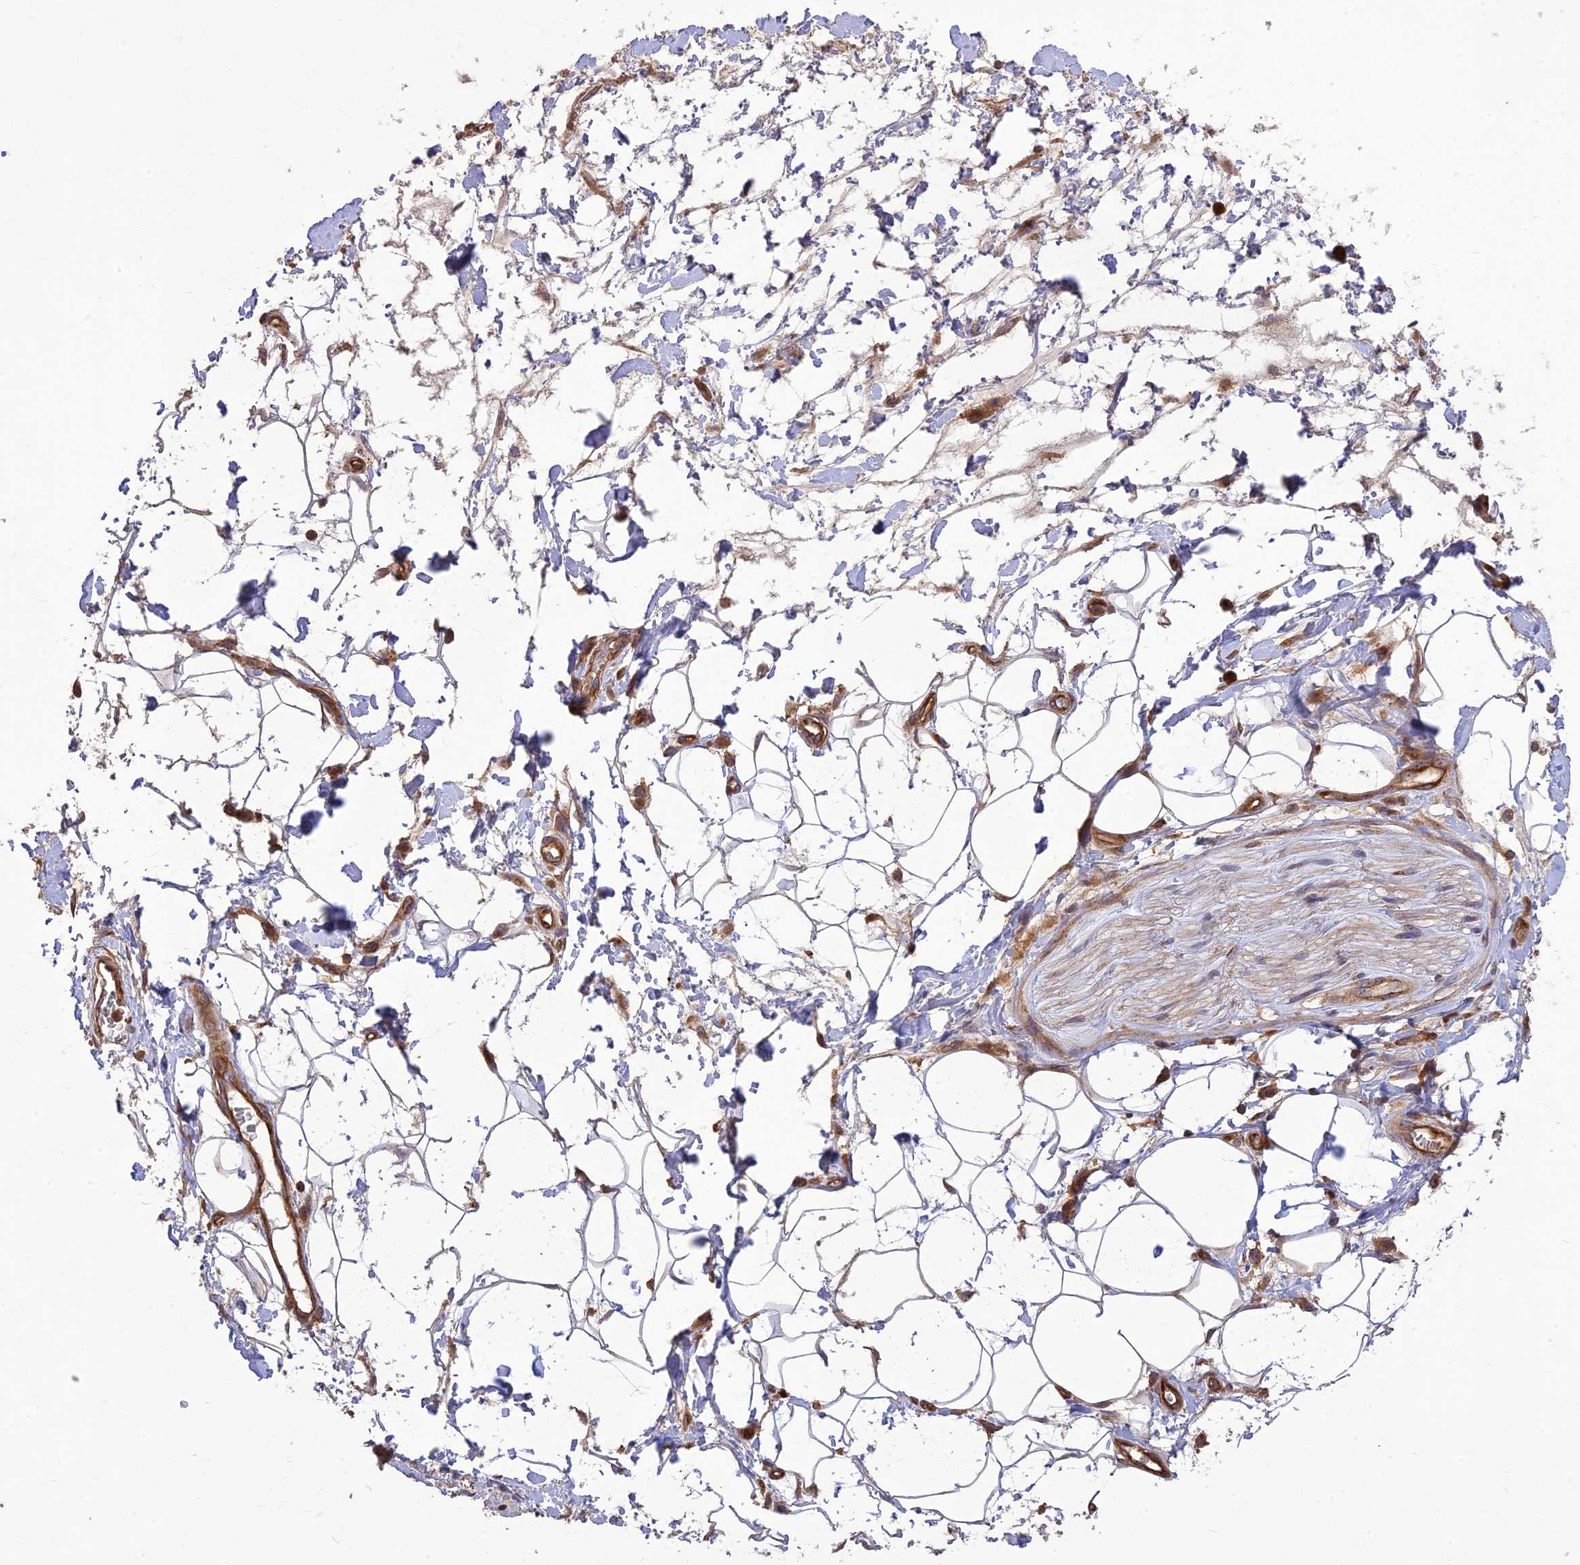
{"staining": {"intensity": "weak", "quantity": "25%-75%", "location": "cytoplasmic/membranous"}, "tissue": "adipose tissue", "cell_type": "Adipocytes", "image_type": "normal", "snomed": [{"axis": "morphology", "description": "Normal tissue, NOS"}, {"axis": "morphology", "description": "Adenocarcinoma, NOS"}, {"axis": "topography", "description": "Rectum"}, {"axis": "topography", "description": "Vagina"}, {"axis": "topography", "description": "Peripheral nerve tissue"}], "caption": "IHC (DAB (3,3'-diaminobenzidine)) staining of benign human adipose tissue shows weak cytoplasmic/membranous protein positivity in approximately 25%-75% of adipocytes. The staining was performed using DAB, with brown indicating positive protein expression. Nuclei are stained blue with hematoxylin.", "gene": "TMEM131L", "patient": {"sex": "female", "age": 71}}